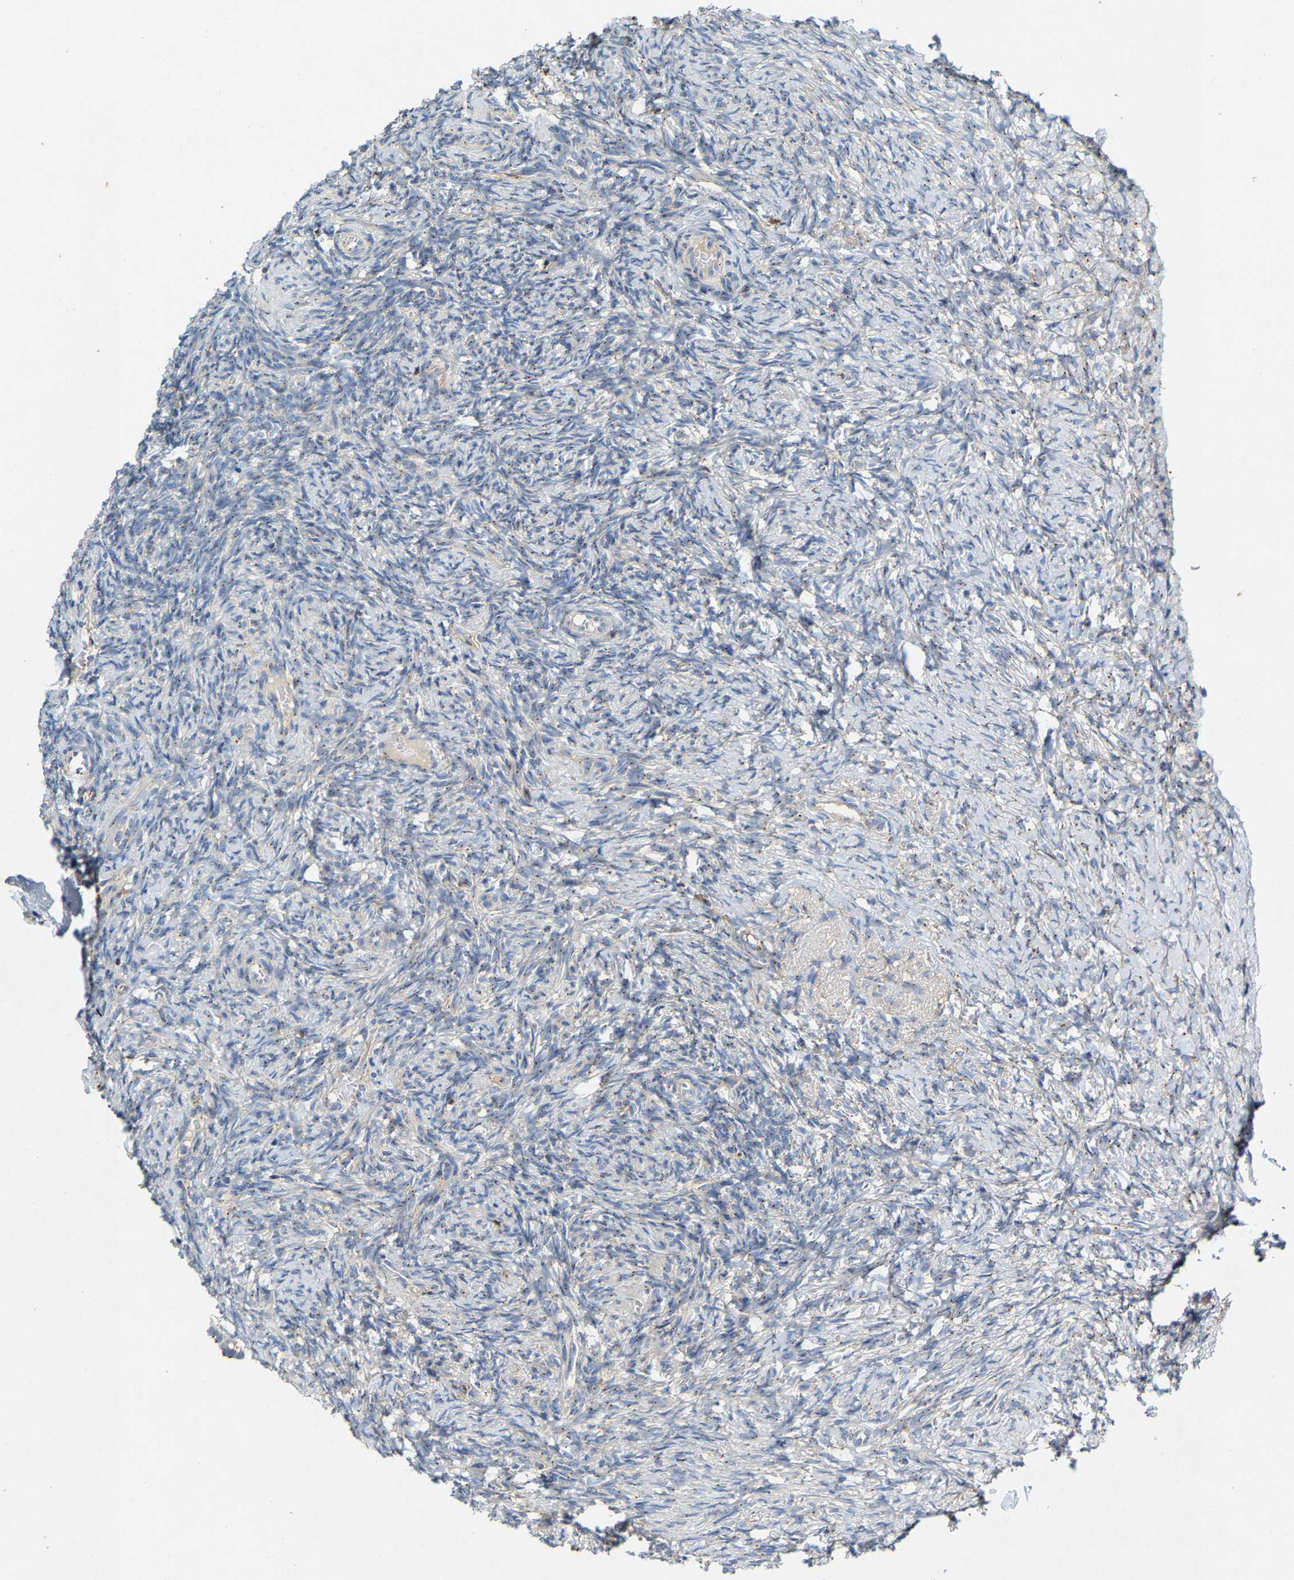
{"staining": {"intensity": "weak", "quantity": ">75%", "location": "cytoplasmic/membranous"}, "tissue": "ovary", "cell_type": "Follicle cells", "image_type": "normal", "snomed": [{"axis": "morphology", "description": "Normal tissue, NOS"}, {"axis": "topography", "description": "Ovary"}], "caption": "This image reveals immunohistochemistry staining of unremarkable ovary, with low weak cytoplasmic/membranous expression in about >75% of follicle cells.", "gene": "PCNT", "patient": {"sex": "female", "age": 41}}